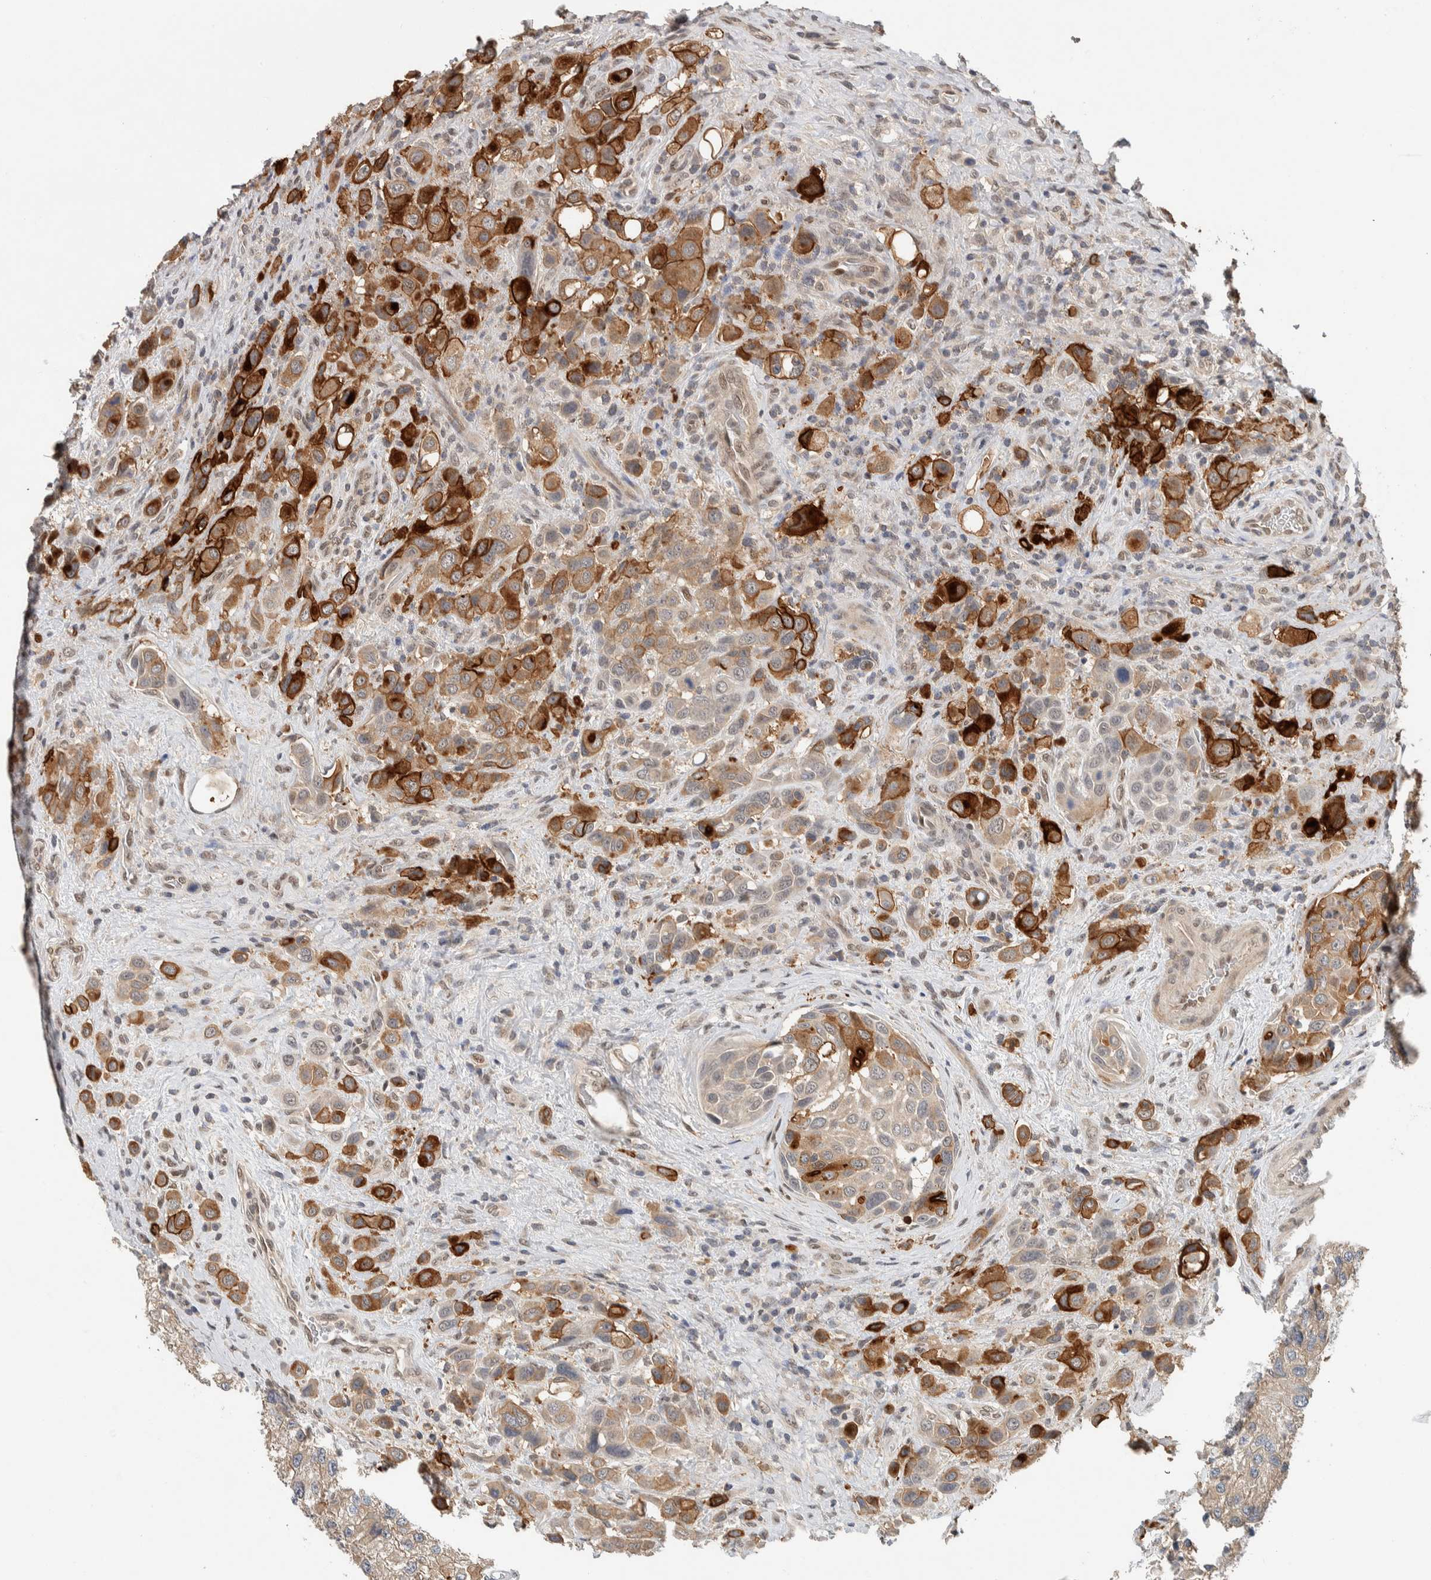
{"staining": {"intensity": "strong", "quantity": ">75%", "location": "cytoplasmic/membranous"}, "tissue": "urothelial cancer", "cell_type": "Tumor cells", "image_type": "cancer", "snomed": [{"axis": "morphology", "description": "Urothelial carcinoma, High grade"}, {"axis": "topography", "description": "Urinary bladder"}], "caption": "This photomicrograph reveals IHC staining of urothelial cancer, with high strong cytoplasmic/membranous staining in approximately >75% of tumor cells.", "gene": "CYSRT1", "patient": {"sex": "male", "age": 50}}